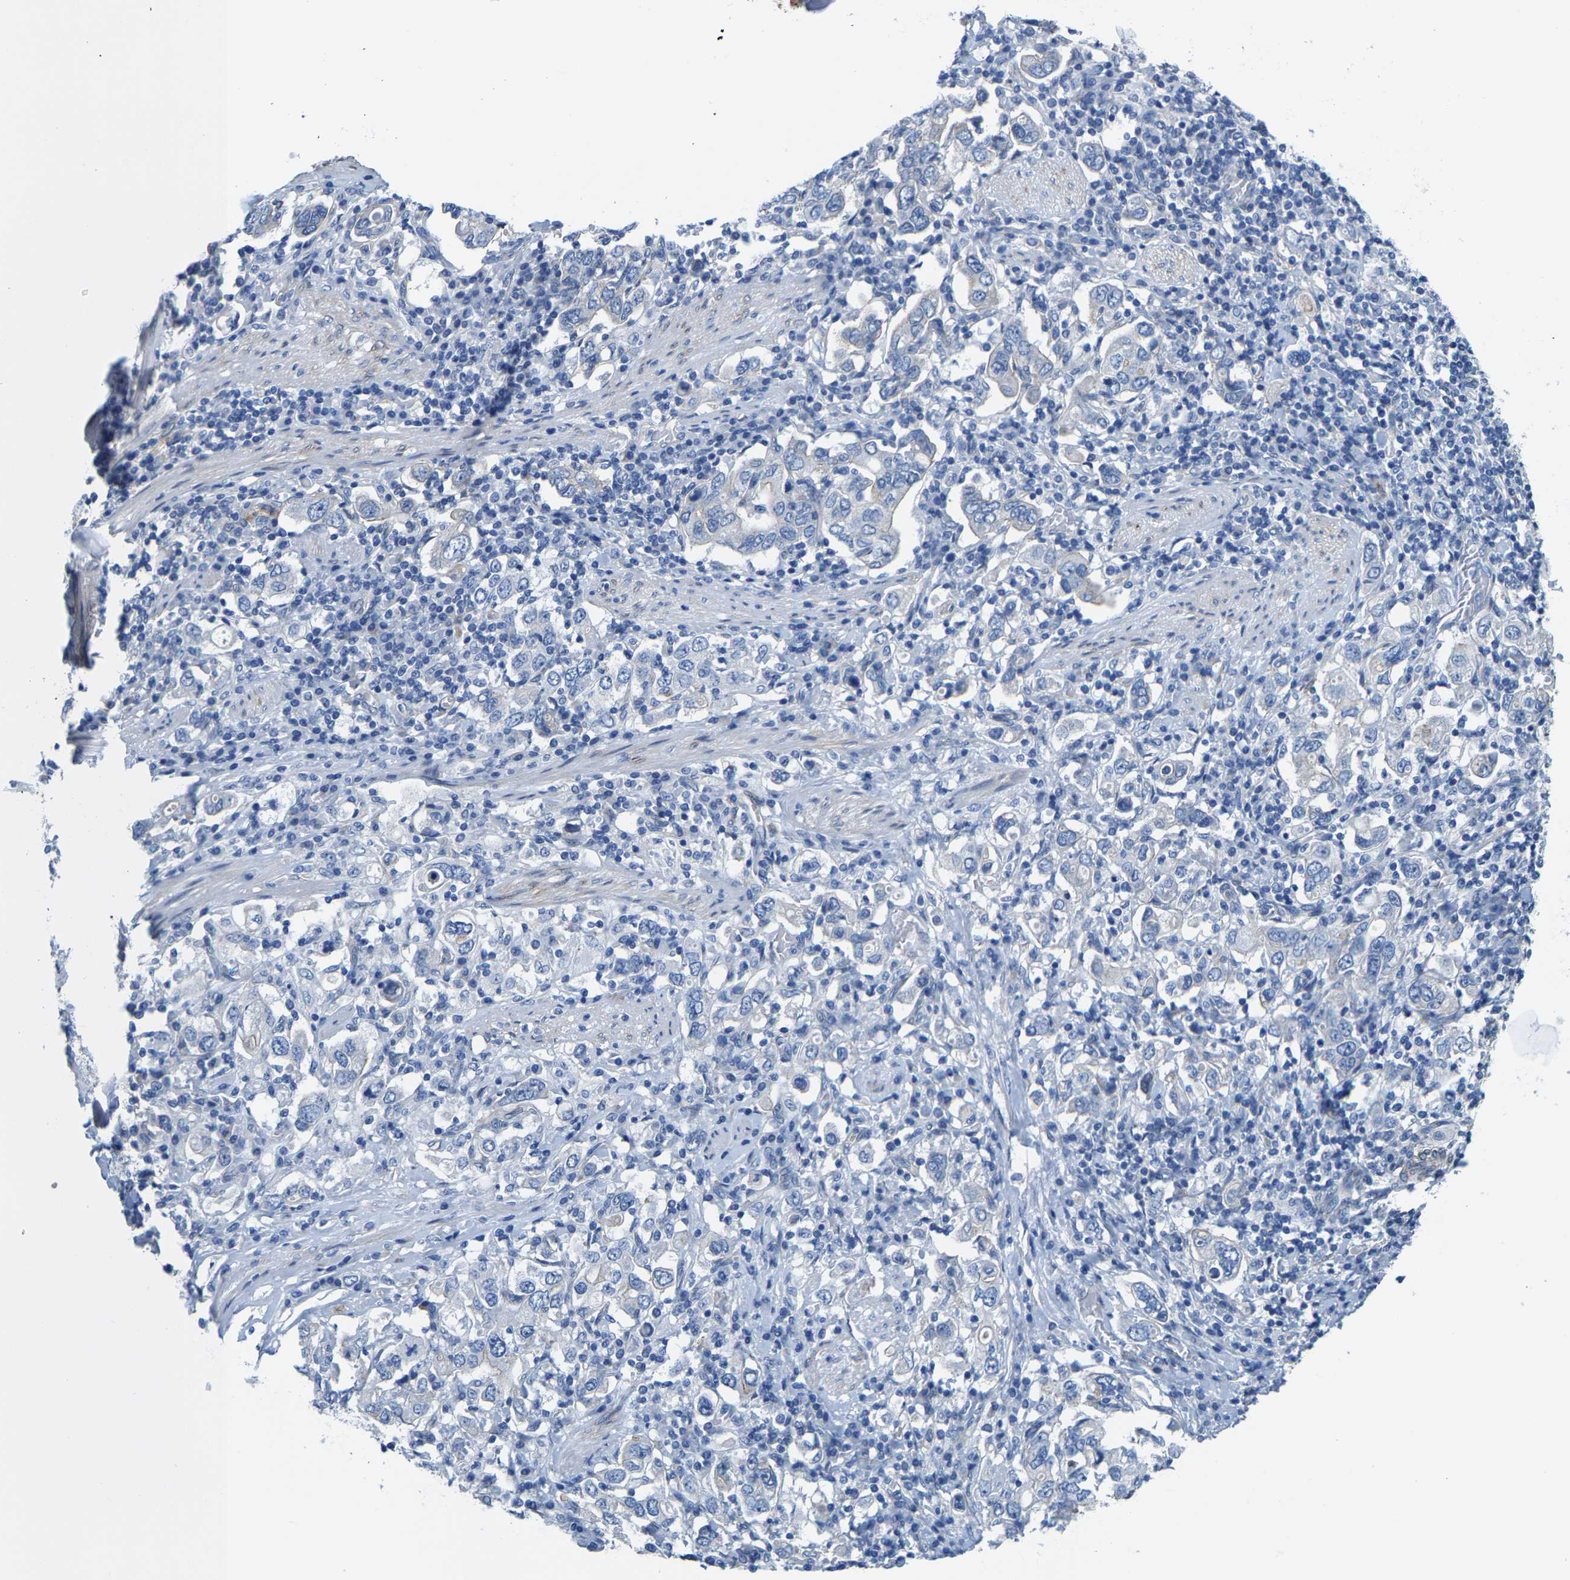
{"staining": {"intensity": "negative", "quantity": "none", "location": "none"}, "tissue": "stomach cancer", "cell_type": "Tumor cells", "image_type": "cancer", "snomed": [{"axis": "morphology", "description": "Adenocarcinoma, NOS"}, {"axis": "topography", "description": "Stomach, upper"}], "caption": "Tumor cells are negative for protein expression in human stomach cancer (adenocarcinoma).", "gene": "DSCAM", "patient": {"sex": "male", "age": 62}}